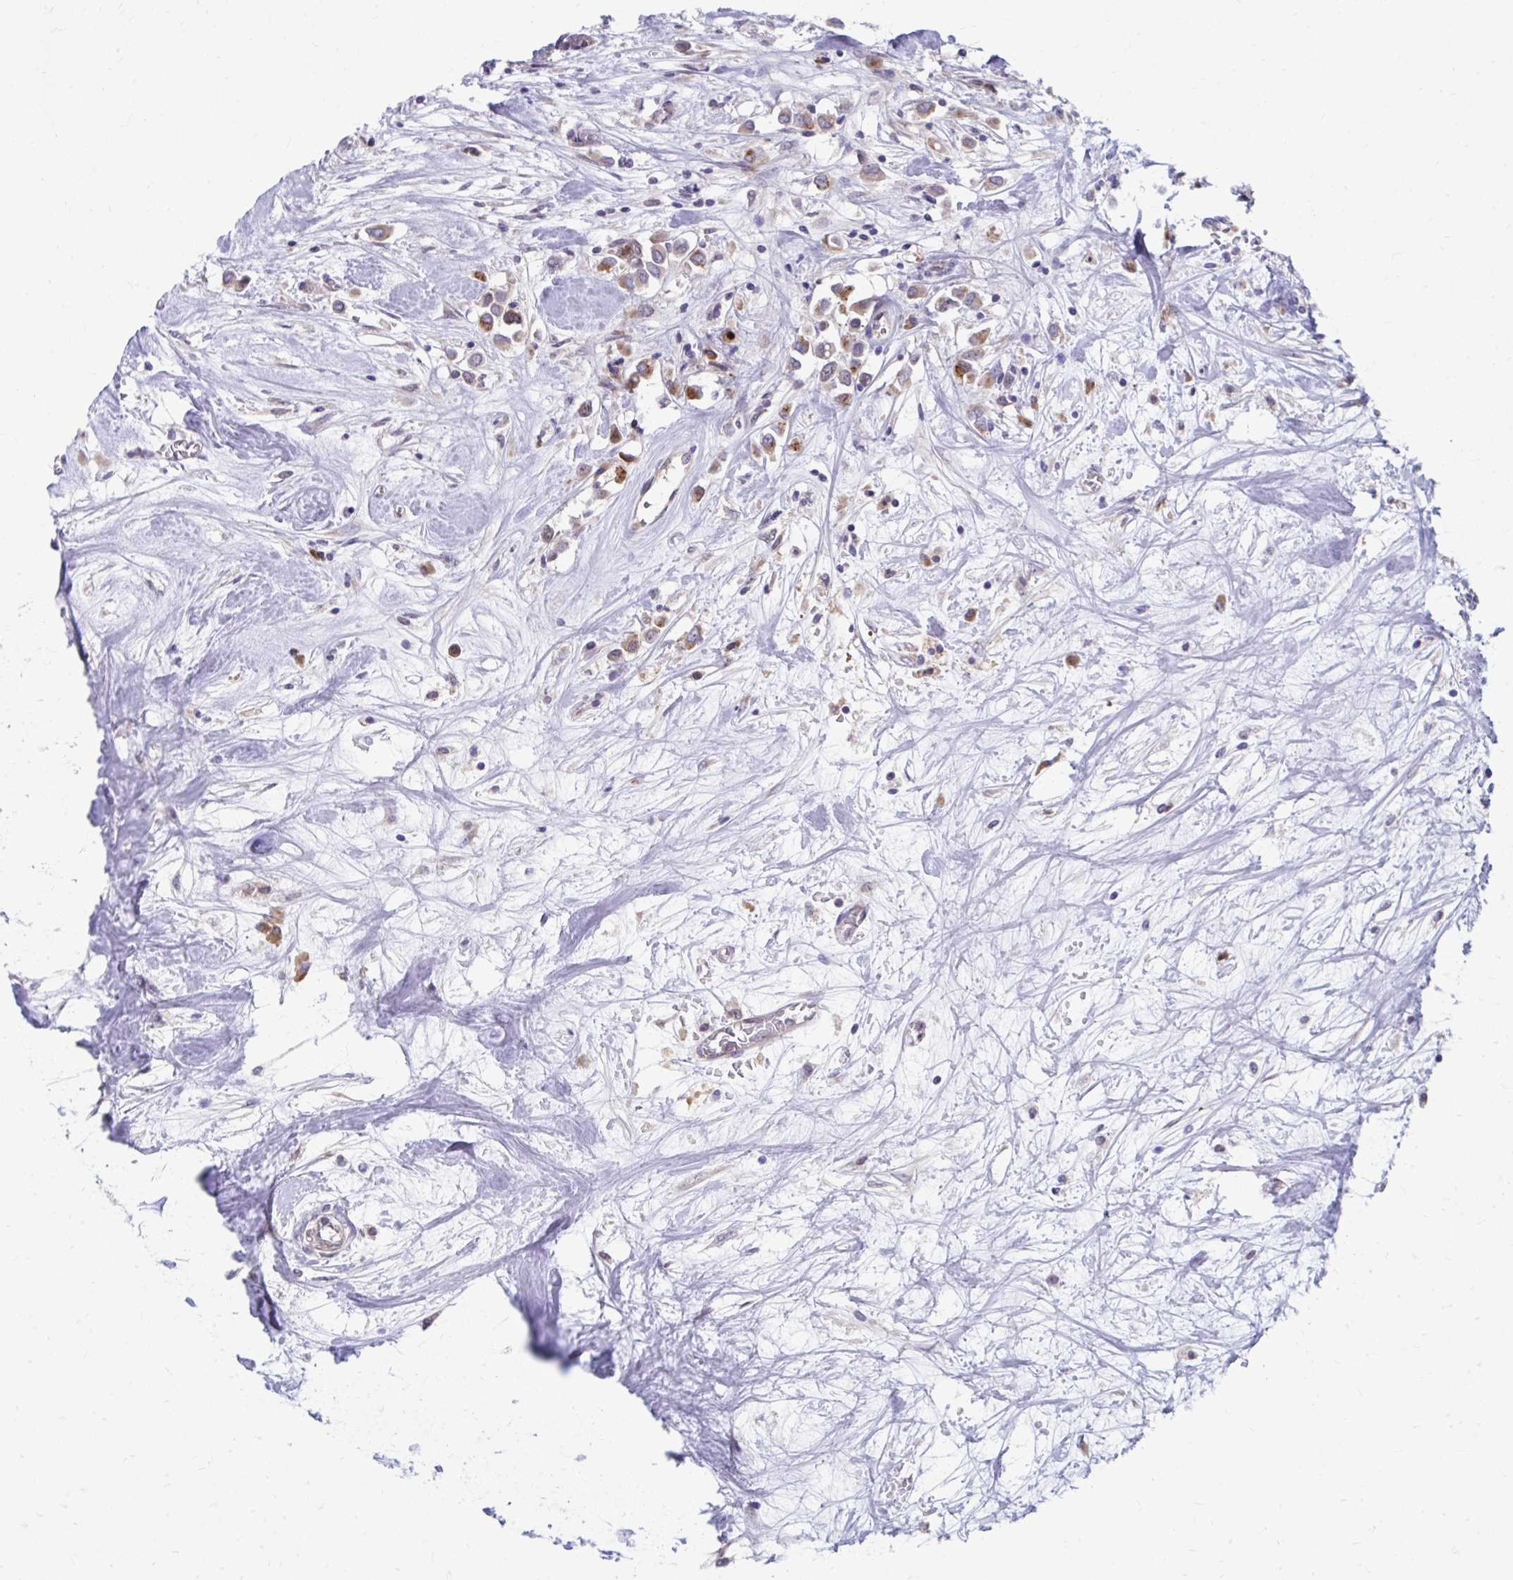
{"staining": {"intensity": "moderate", "quantity": ">75%", "location": "cytoplasmic/membranous"}, "tissue": "breast cancer", "cell_type": "Tumor cells", "image_type": "cancer", "snomed": [{"axis": "morphology", "description": "Duct carcinoma"}, {"axis": "topography", "description": "Breast"}], "caption": "Protein staining exhibits moderate cytoplasmic/membranous staining in approximately >75% of tumor cells in breast cancer (infiltrating ductal carcinoma).", "gene": "SELENON", "patient": {"sex": "female", "age": 61}}